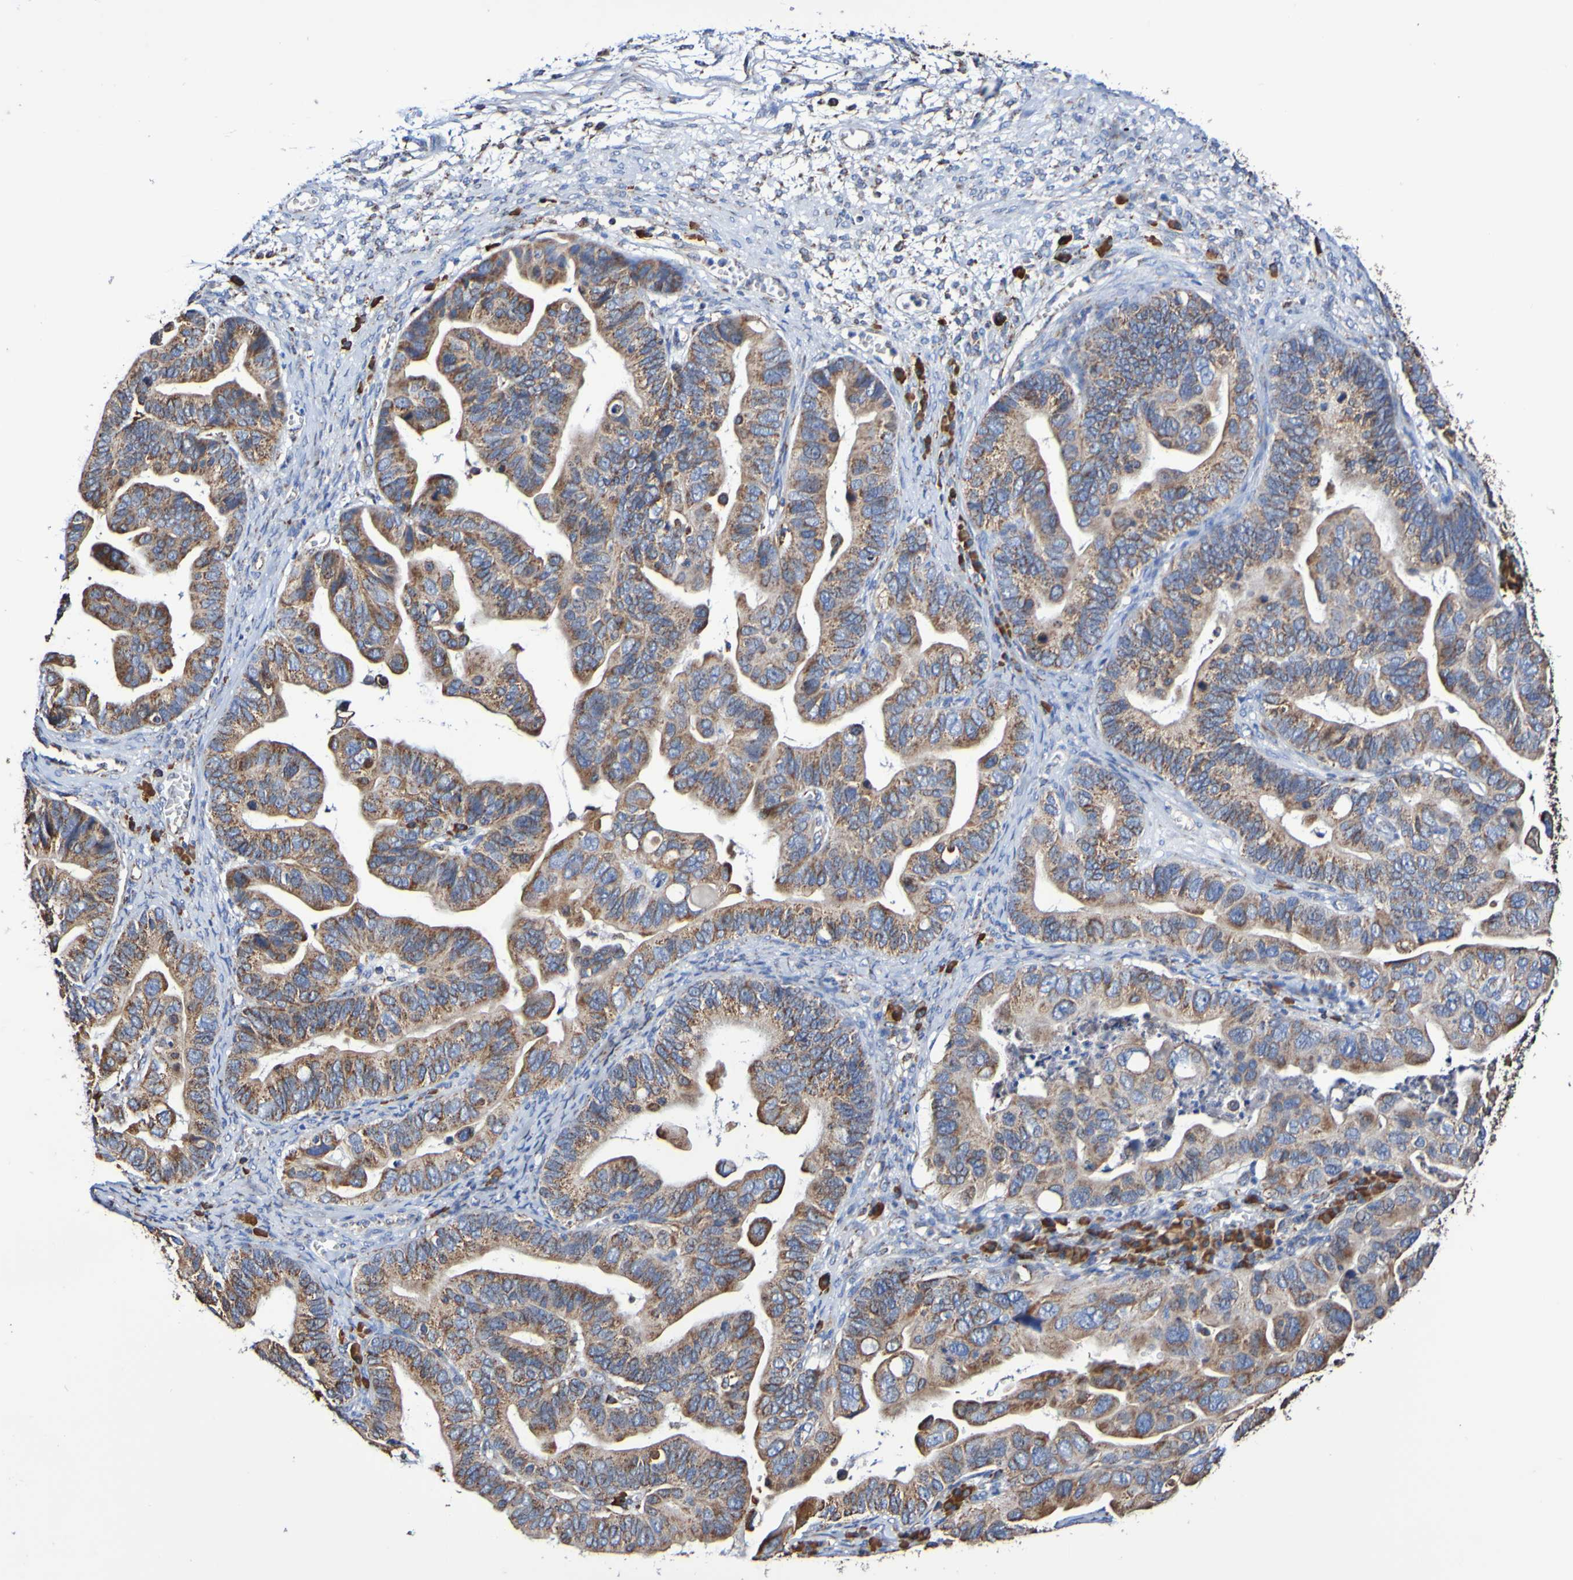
{"staining": {"intensity": "moderate", "quantity": ">75%", "location": "cytoplasmic/membranous"}, "tissue": "ovarian cancer", "cell_type": "Tumor cells", "image_type": "cancer", "snomed": [{"axis": "morphology", "description": "Cystadenocarcinoma, serous, NOS"}, {"axis": "topography", "description": "Ovary"}], "caption": "Ovarian serous cystadenocarcinoma stained with a protein marker shows moderate staining in tumor cells.", "gene": "IL18R1", "patient": {"sex": "female", "age": 56}}